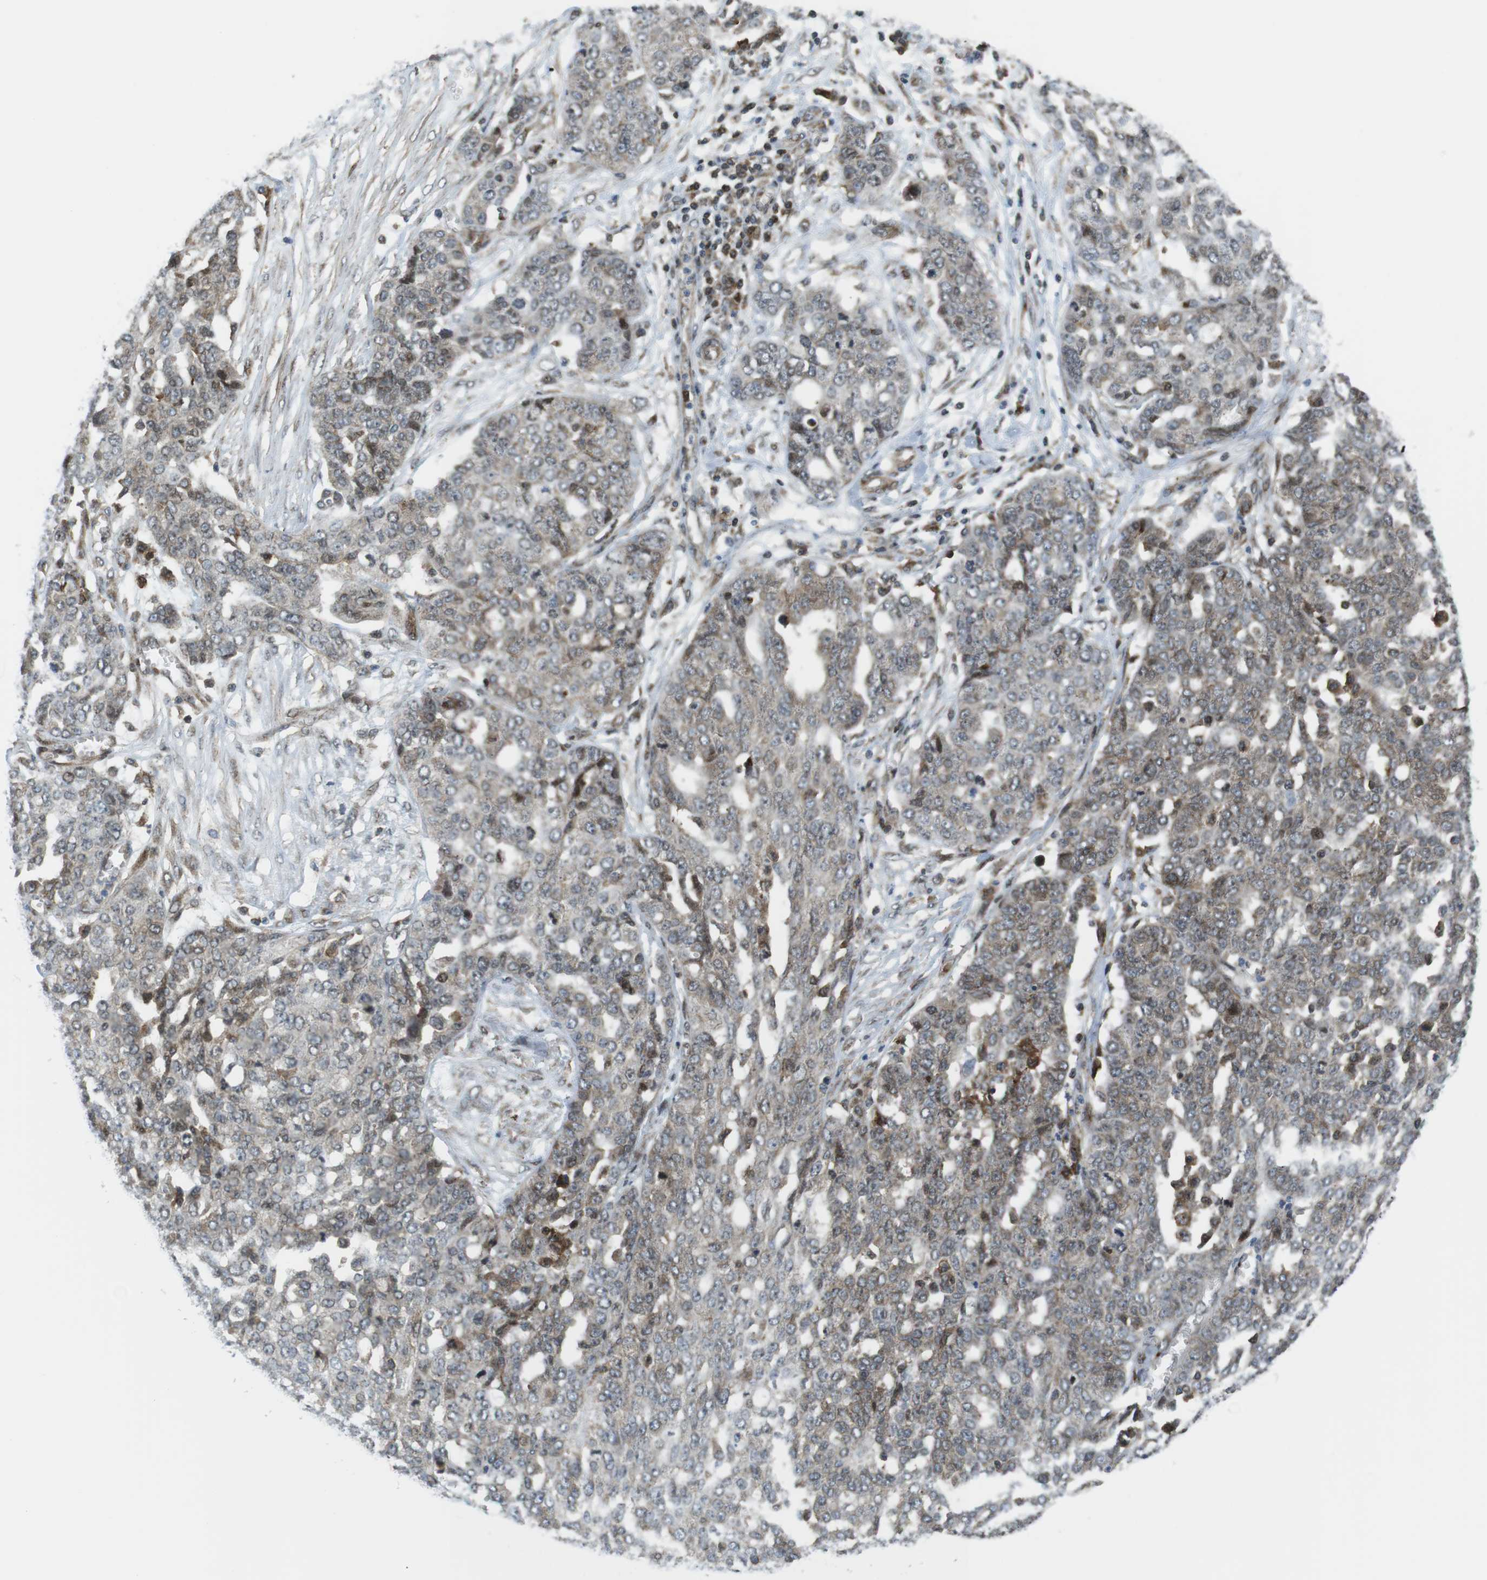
{"staining": {"intensity": "moderate", "quantity": "<25%", "location": "nuclear"}, "tissue": "ovarian cancer", "cell_type": "Tumor cells", "image_type": "cancer", "snomed": [{"axis": "morphology", "description": "Cystadenocarcinoma, serous, NOS"}, {"axis": "topography", "description": "Soft tissue"}, {"axis": "topography", "description": "Ovary"}], "caption": "Immunohistochemical staining of ovarian serous cystadenocarcinoma exhibits moderate nuclear protein positivity in approximately <25% of tumor cells. The protein is stained brown, and the nuclei are stained in blue (DAB (3,3'-diaminobenzidine) IHC with brightfield microscopy, high magnification).", "gene": "CUL7", "patient": {"sex": "female", "age": 57}}